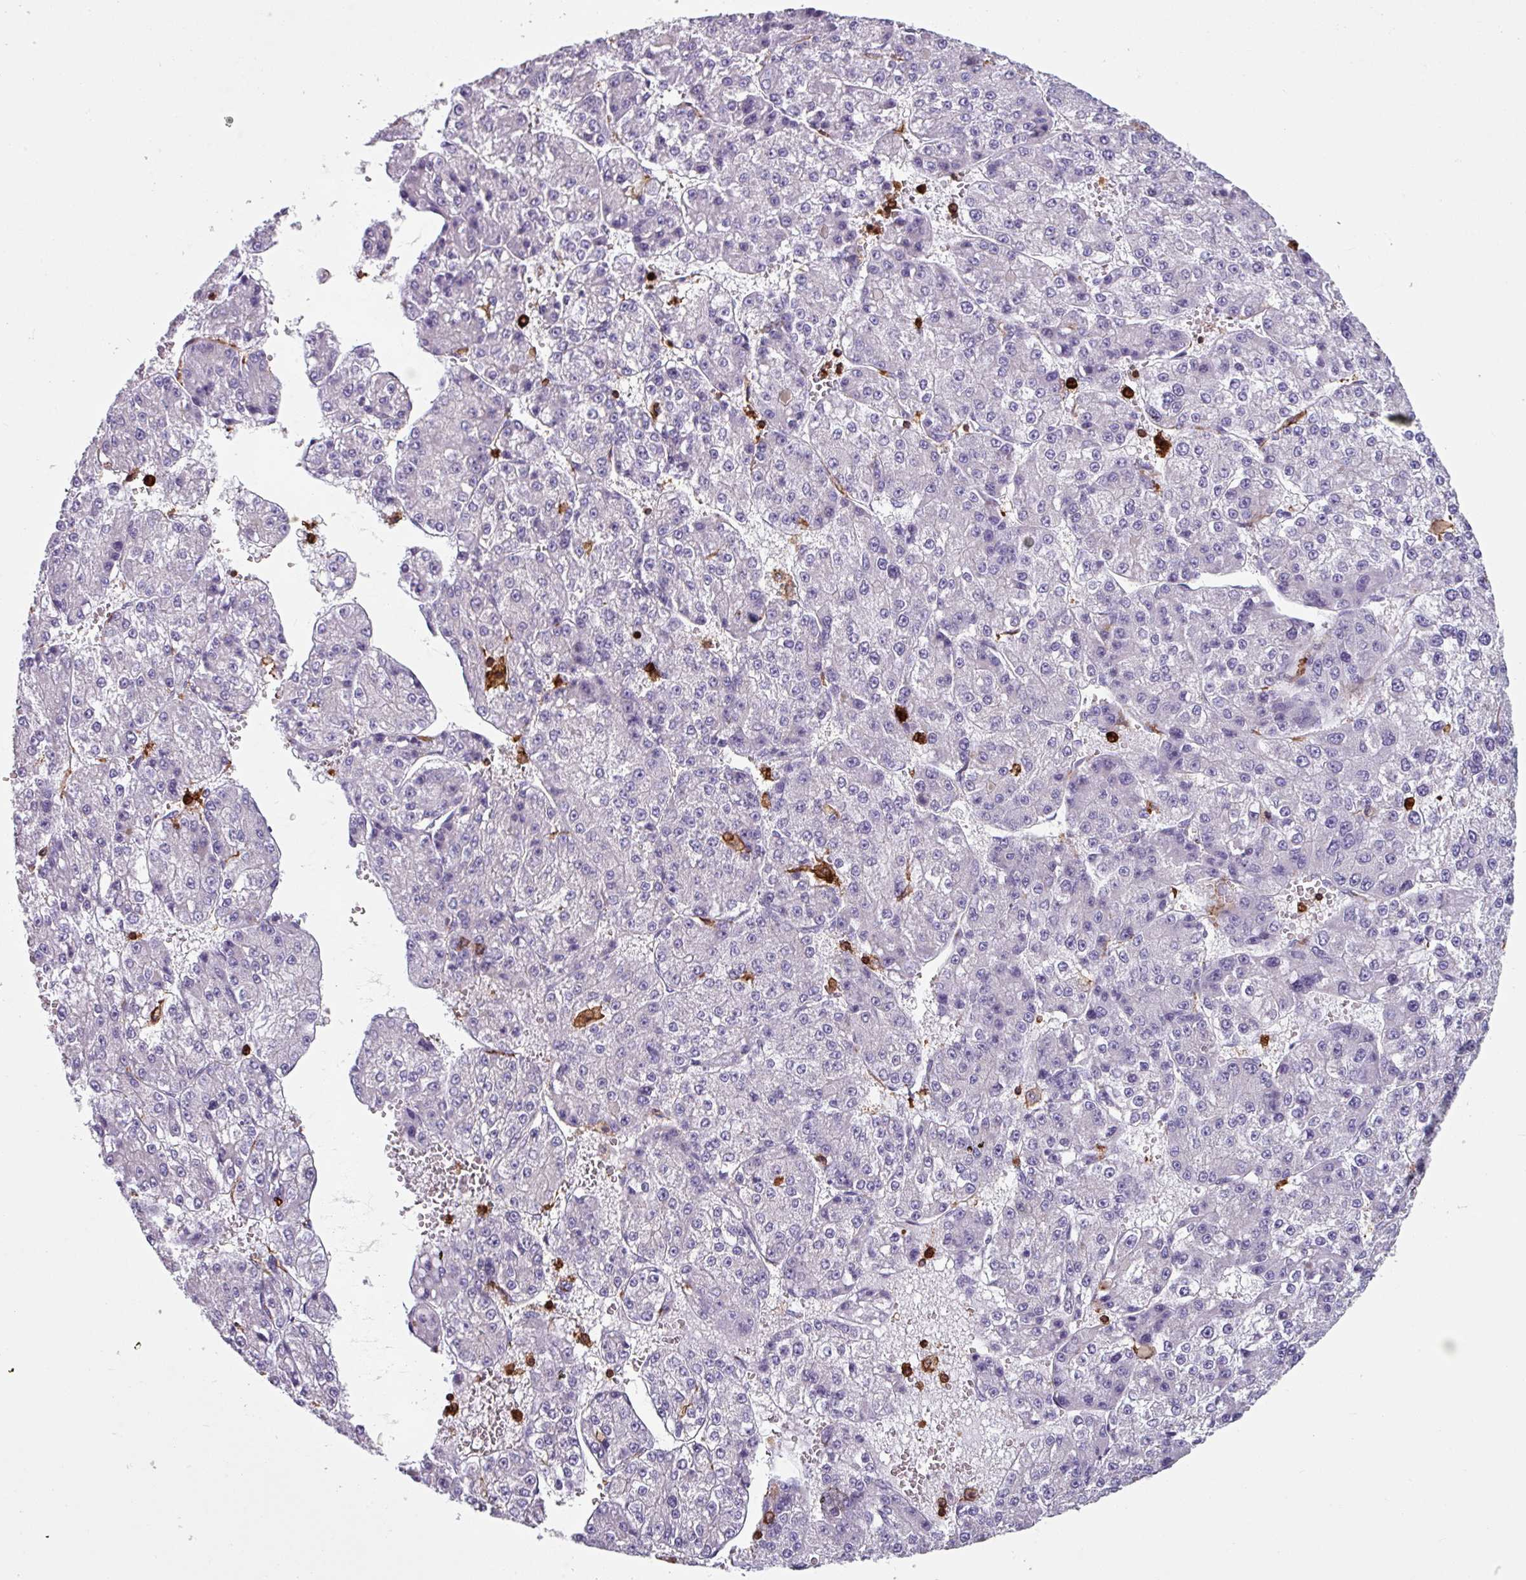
{"staining": {"intensity": "negative", "quantity": "none", "location": "none"}, "tissue": "liver cancer", "cell_type": "Tumor cells", "image_type": "cancer", "snomed": [{"axis": "morphology", "description": "Carcinoma, Hepatocellular, NOS"}, {"axis": "topography", "description": "Liver"}], "caption": "Tumor cells show no significant staining in liver cancer.", "gene": "EXOSC5", "patient": {"sex": "female", "age": 73}}